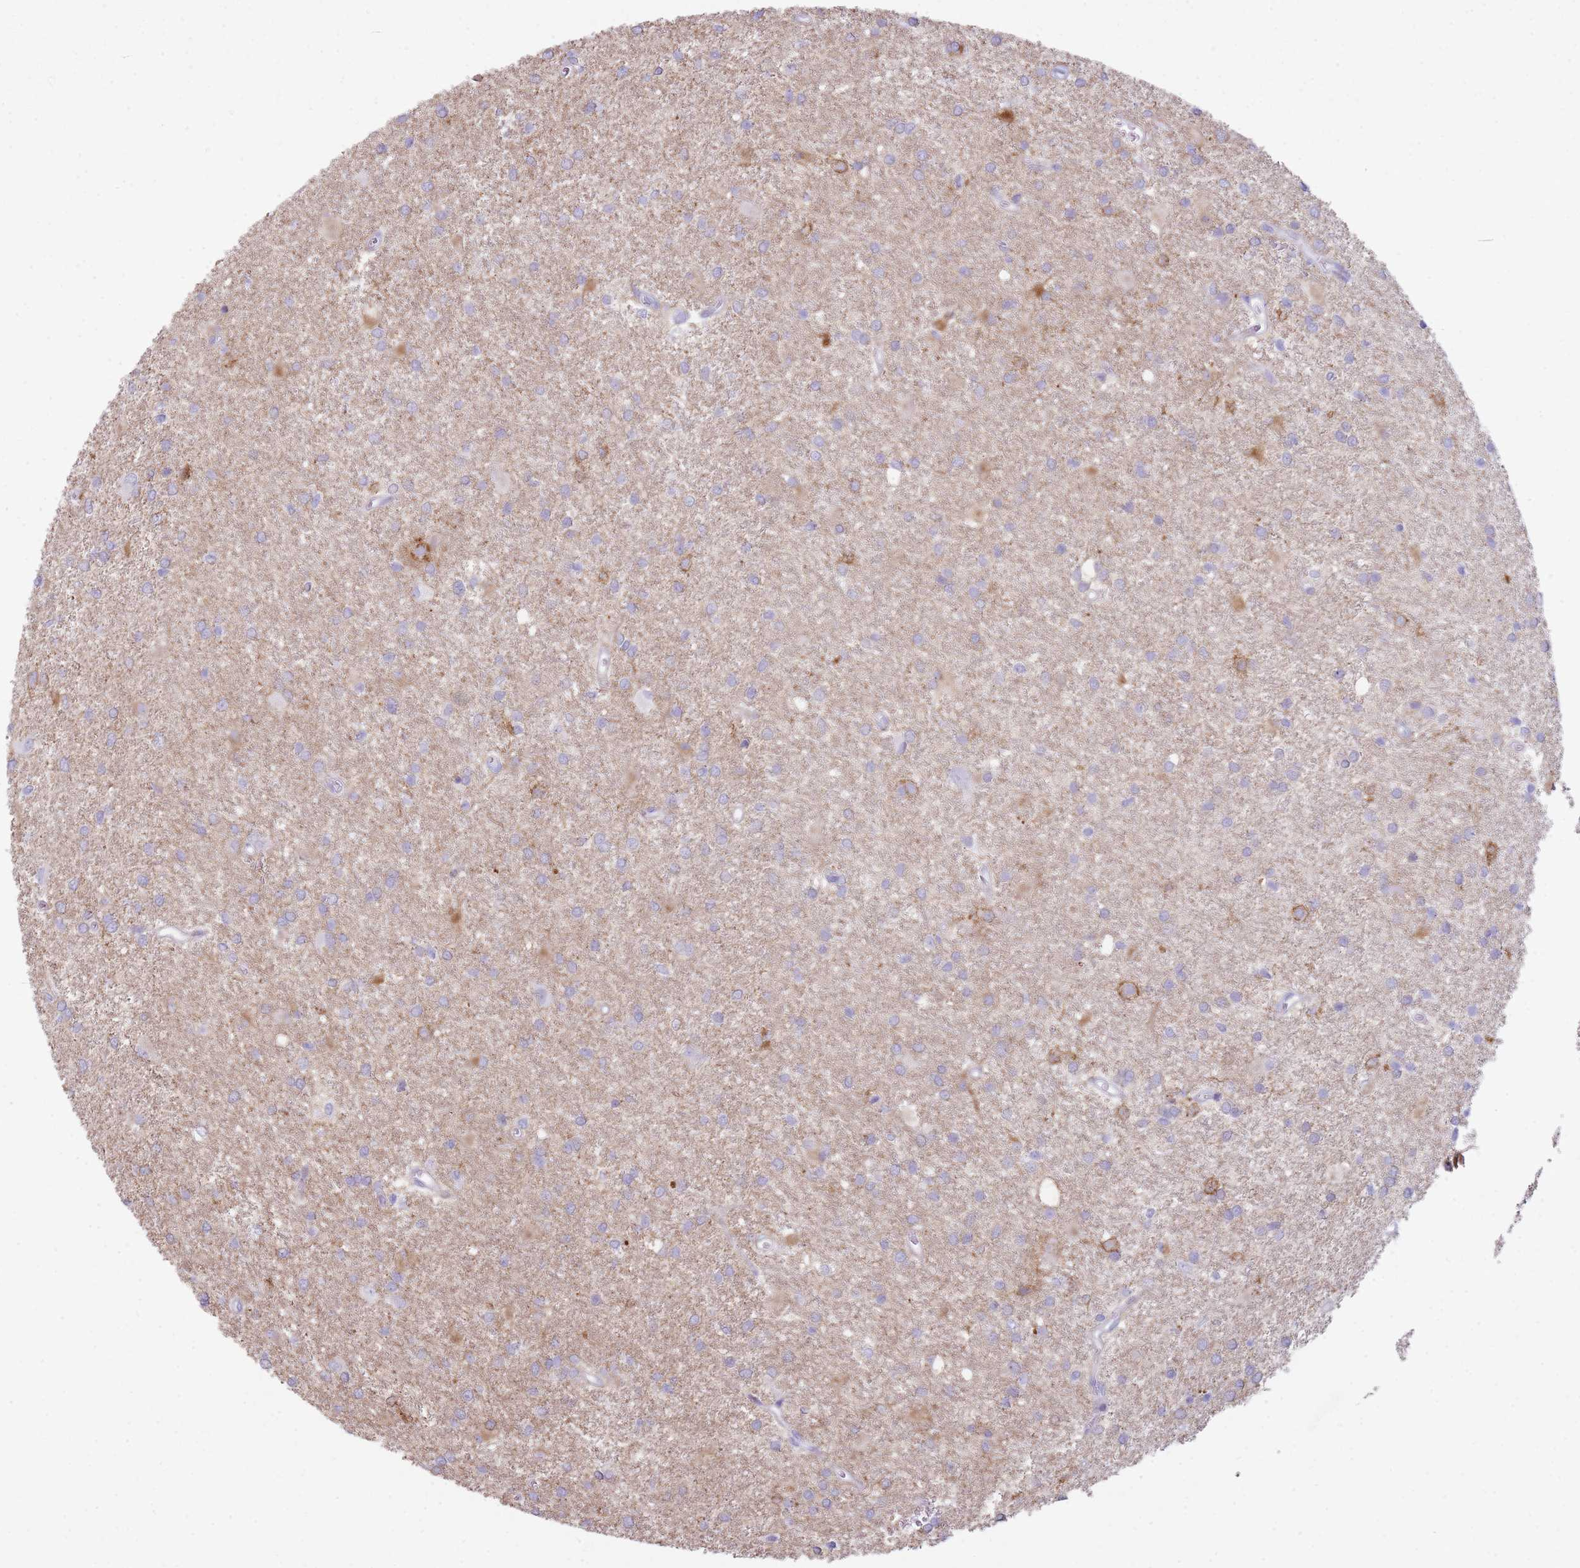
{"staining": {"intensity": "moderate", "quantity": "<25%", "location": "cytoplasmic/membranous"}, "tissue": "glioma", "cell_type": "Tumor cells", "image_type": "cancer", "snomed": [{"axis": "morphology", "description": "Glioma, malignant, High grade"}, {"axis": "topography", "description": "Brain"}], "caption": "Moderate cytoplasmic/membranous protein expression is identified in about <25% of tumor cells in malignant high-grade glioma.", "gene": "UTP14A", "patient": {"sex": "female", "age": 50}}